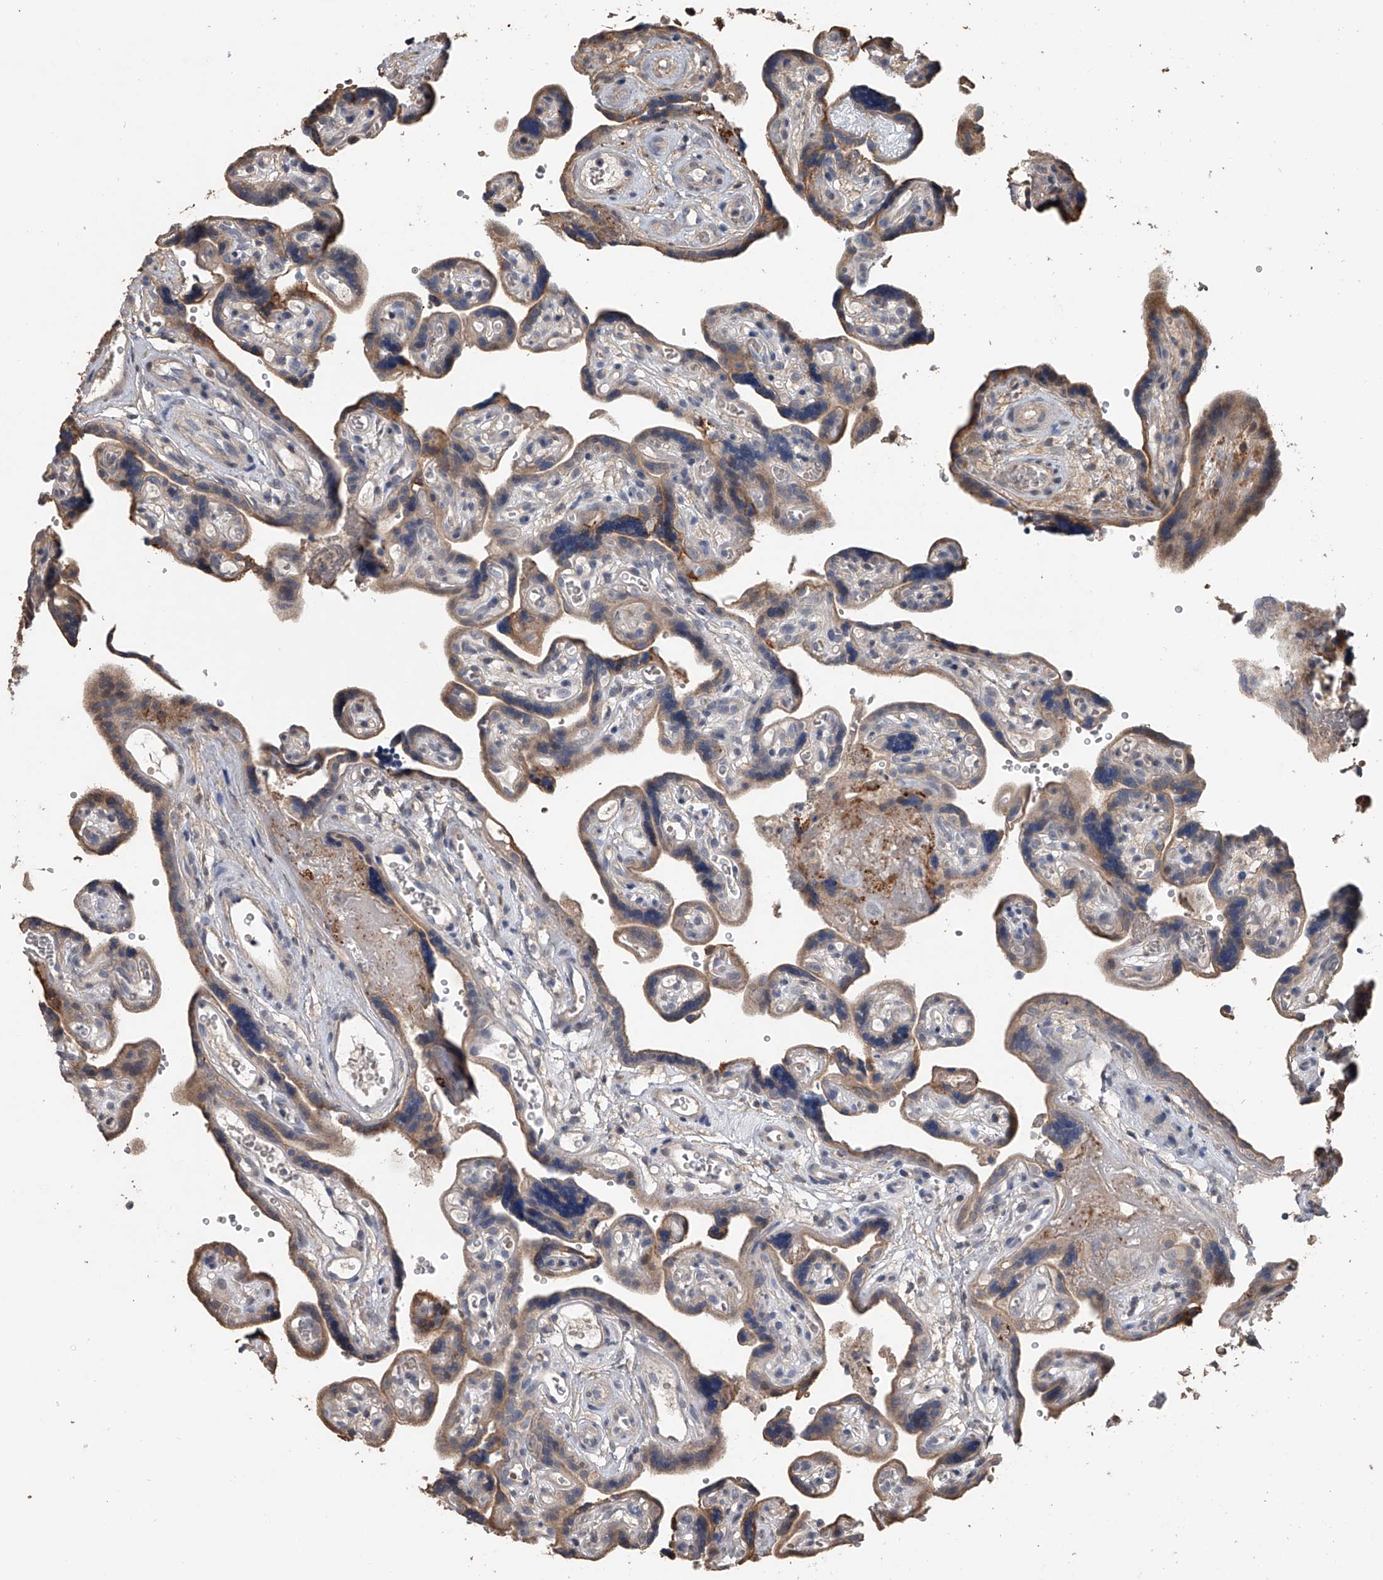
{"staining": {"intensity": "moderate", "quantity": "<25%", "location": "cytoplasmic/membranous"}, "tissue": "placenta", "cell_type": "Decidual cells", "image_type": "normal", "snomed": [{"axis": "morphology", "description": "Normal tissue, NOS"}, {"axis": "topography", "description": "Placenta"}], "caption": "High-power microscopy captured an IHC image of normal placenta, revealing moderate cytoplasmic/membranous expression in about <25% of decidual cells.", "gene": "DOCK9", "patient": {"sex": "female", "age": 30}}